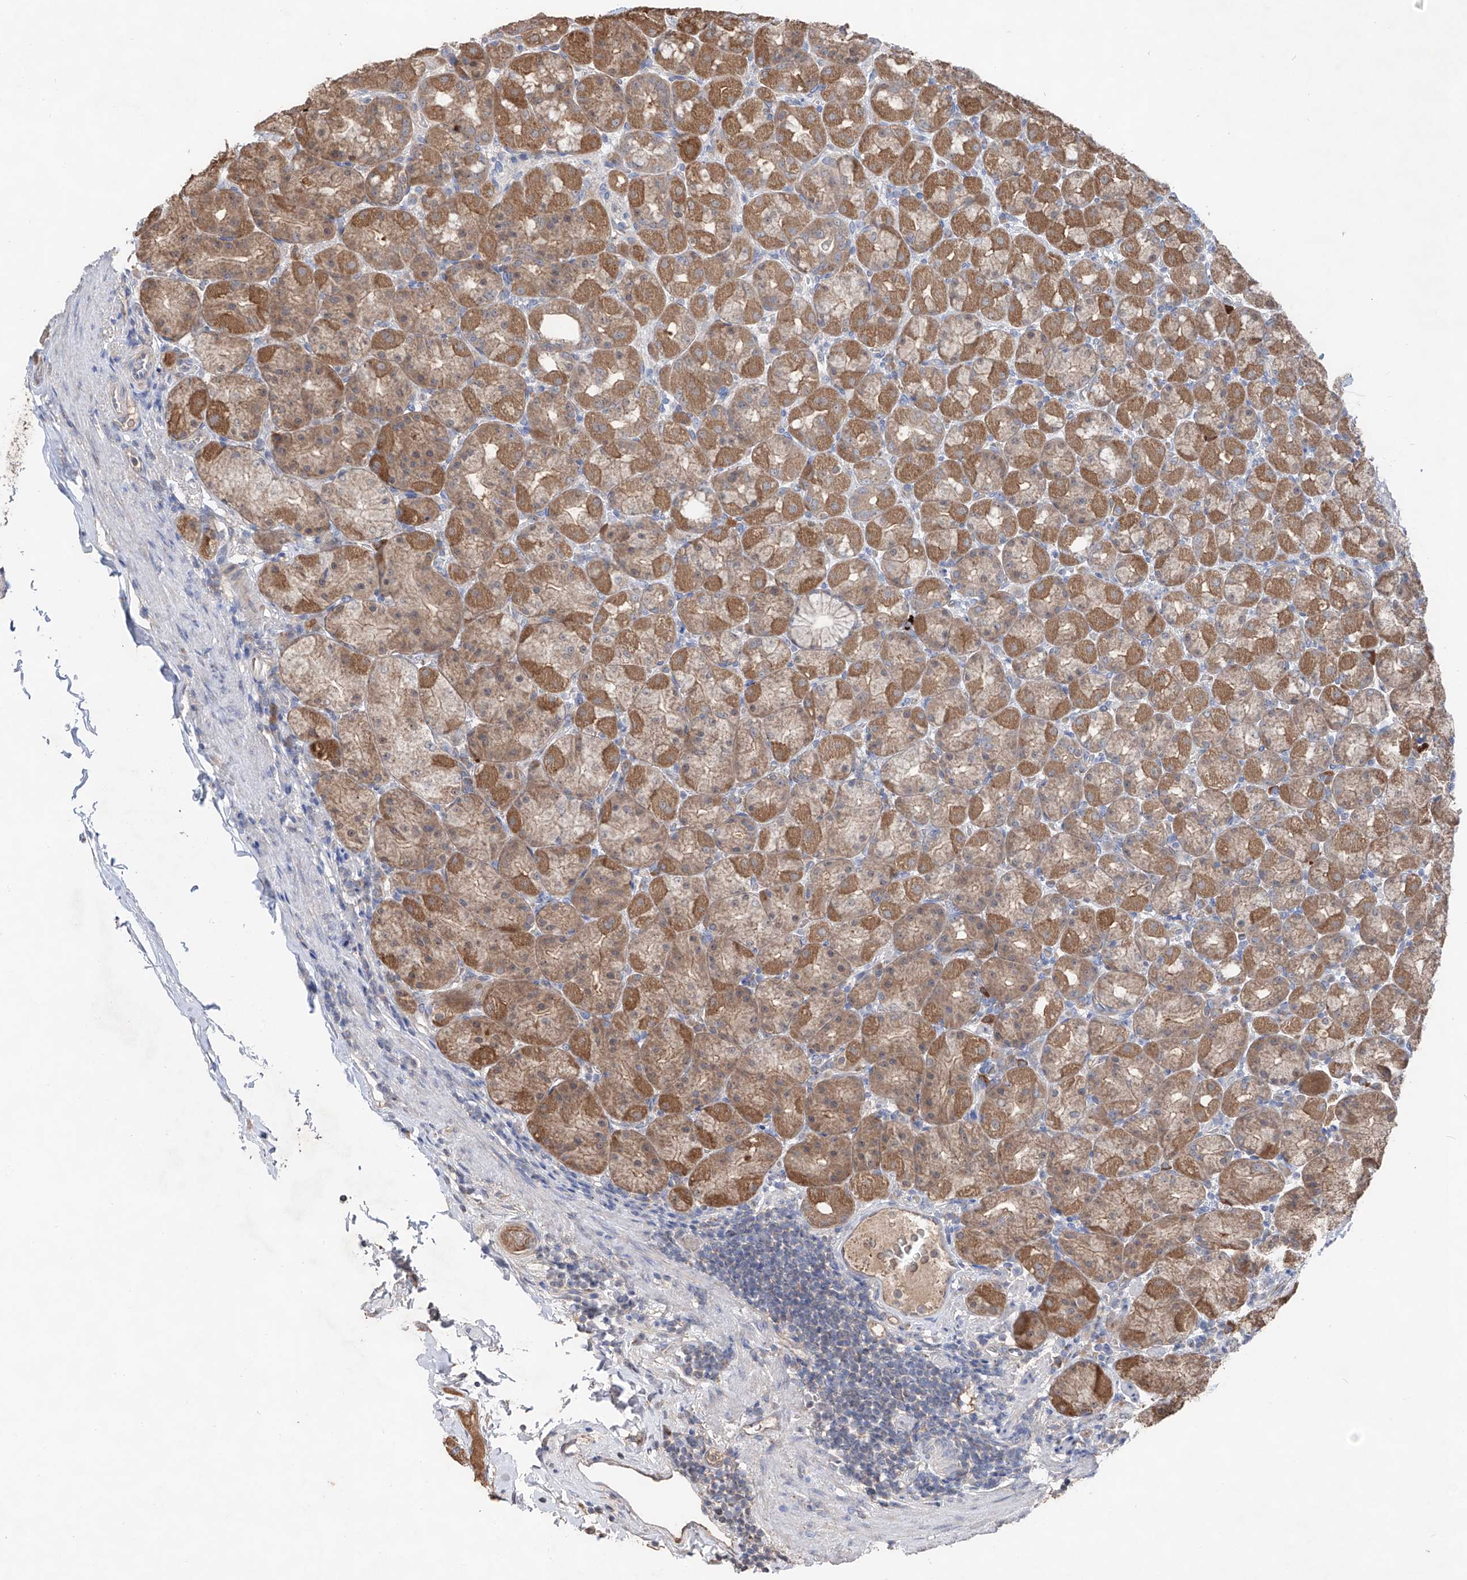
{"staining": {"intensity": "moderate", "quantity": ">75%", "location": "cytoplasmic/membranous"}, "tissue": "stomach", "cell_type": "Glandular cells", "image_type": "normal", "snomed": [{"axis": "morphology", "description": "Normal tissue, NOS"}, {"axis": "topography", "description": "Stomach, upper"}], "caption": "This is a micrograph of immunohistochemistry staining of normal stomach, which shows moderate staining in the cytoplasmic/membranous of glandular cells.", "gene": "EDN1", "patient": {"sex": "male", "age": 68}}